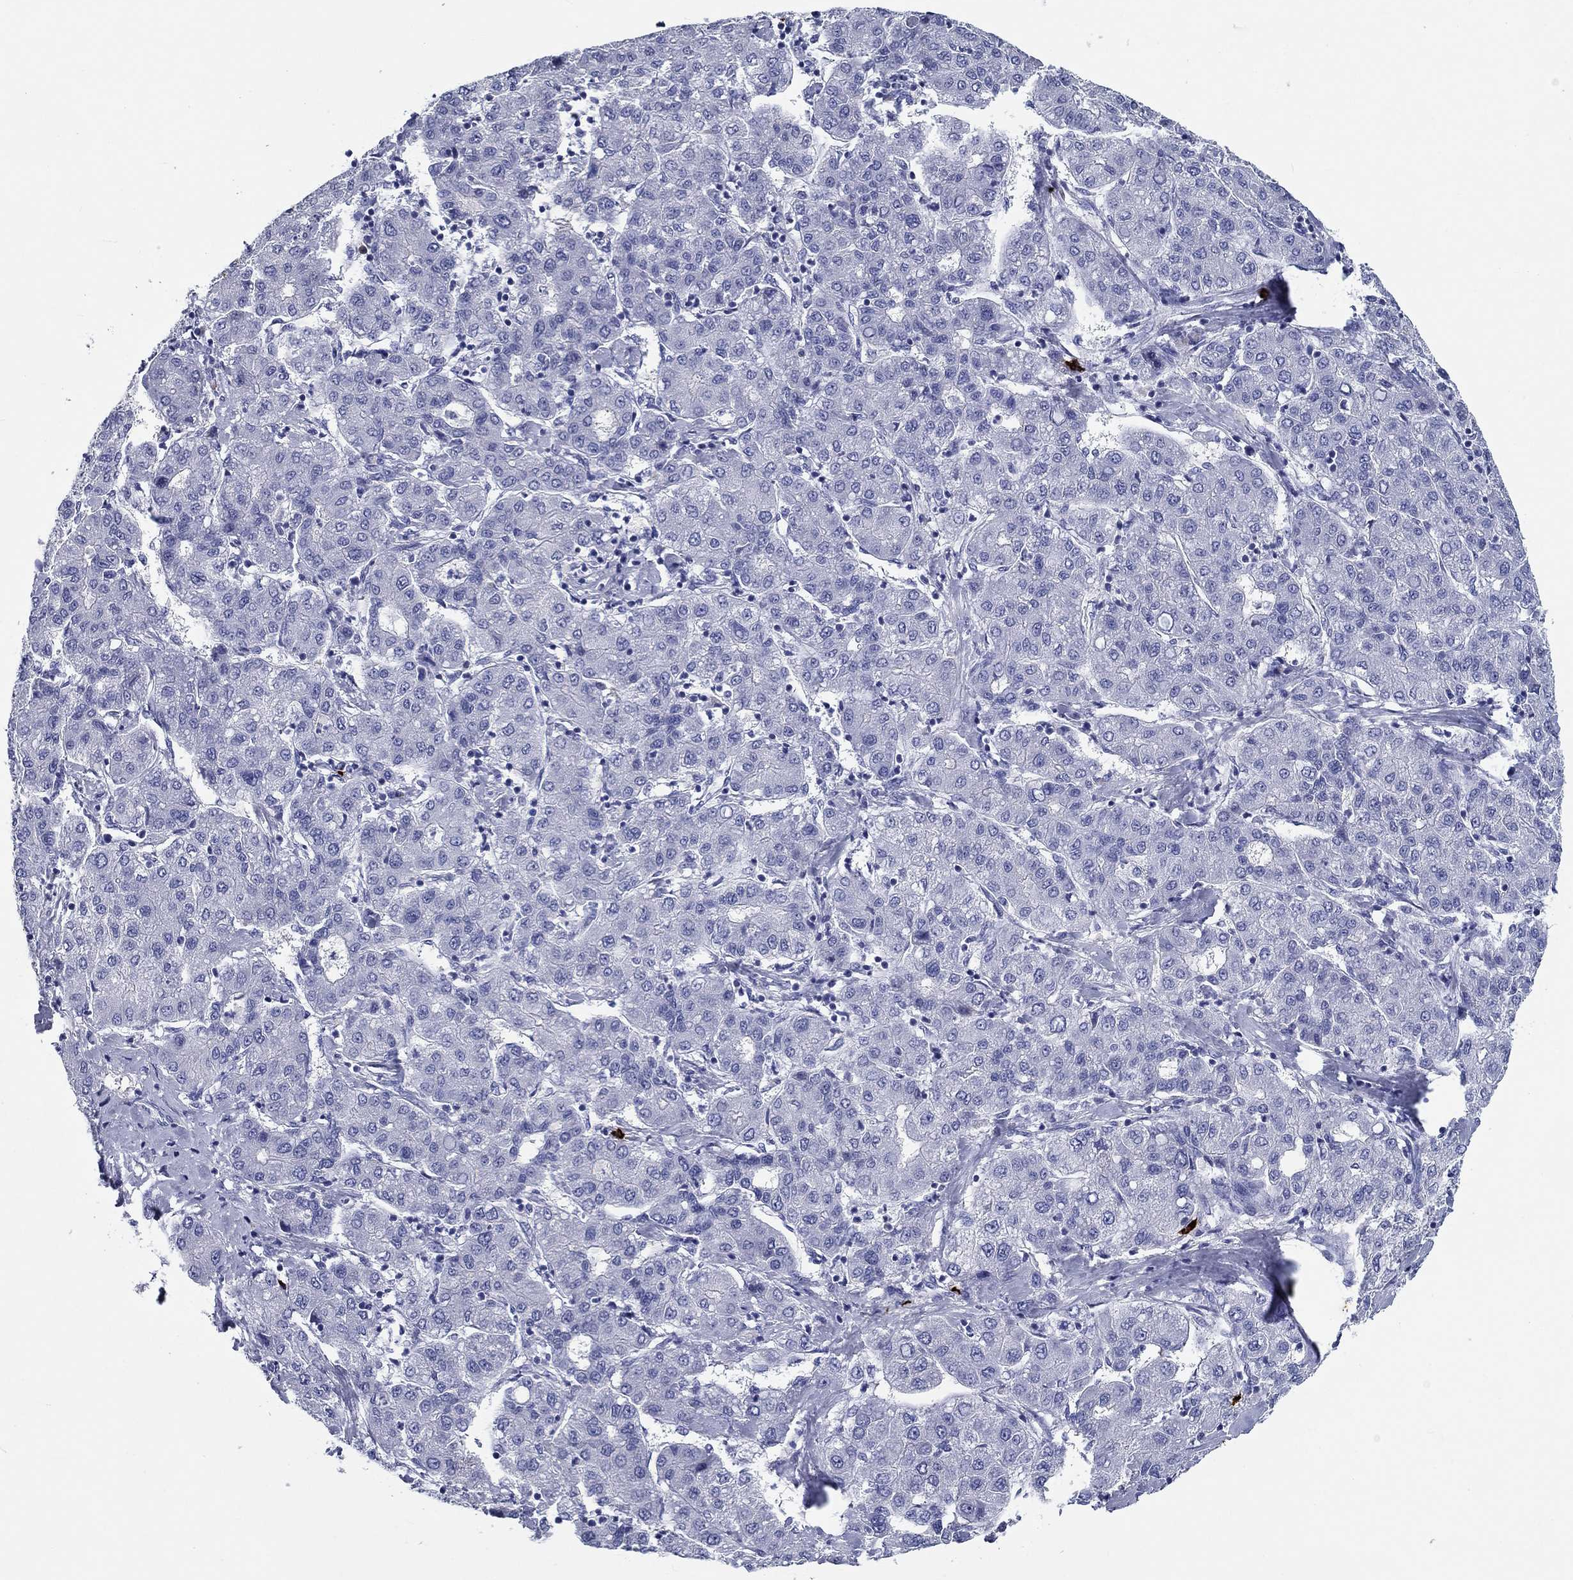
{"staining": {"intensity": "negative", "quantity": "none", "location": "none"}, "tissue": "liver cancer", "cell_type": "Tumor cells", "image_type": "cancer", "snomed": [{"axis": "morphology", "description": "Carcinoma, Hepatocellular, NOS"}, {"axis": "topography", "description": "Liver"}], "caption": "There is no significant staining in tumor cells of liver cancer.", "gene": "CD40LG", "patient": {"sex": "male", "age": 65}}